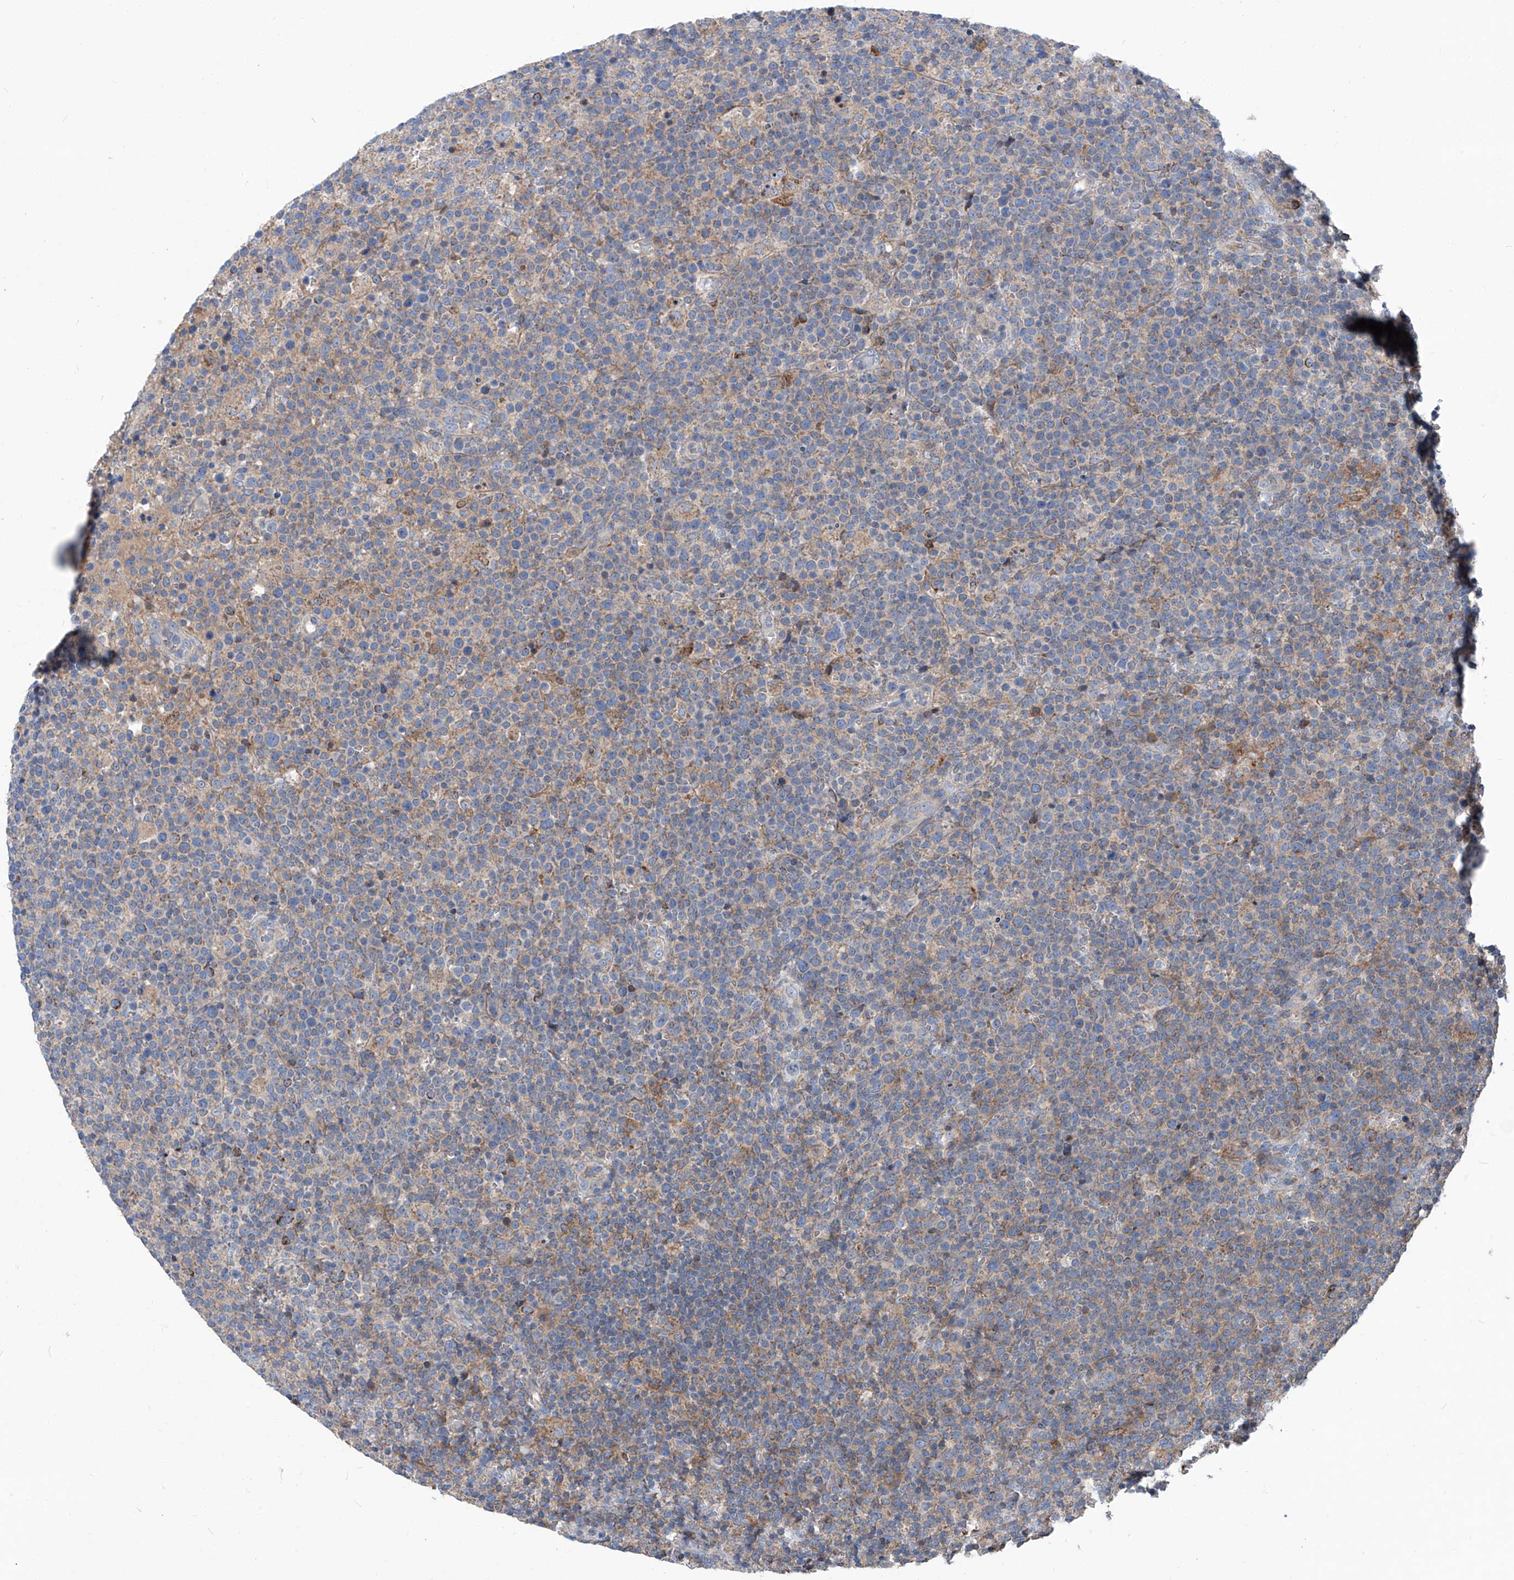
{"staining": {"intensity": "weak", "quantity": "<25%", "location": "cytoplasmic/membranous"}, "tissue": "lymphoma", "cell_type": "Tumor cells", "image_type": "cancer", "snomed": [{"axis": "morphology", "description": "Malignant lymphoma, non-Hodgkin's type, High grade"}, {"axis": "topography", "description": "Lymph node"}], "caption": "IHC of human lymphoma shows no expression in tumor cells.", "gene": "EPHA8", "patient": {"sex": "male", "age": 61}}